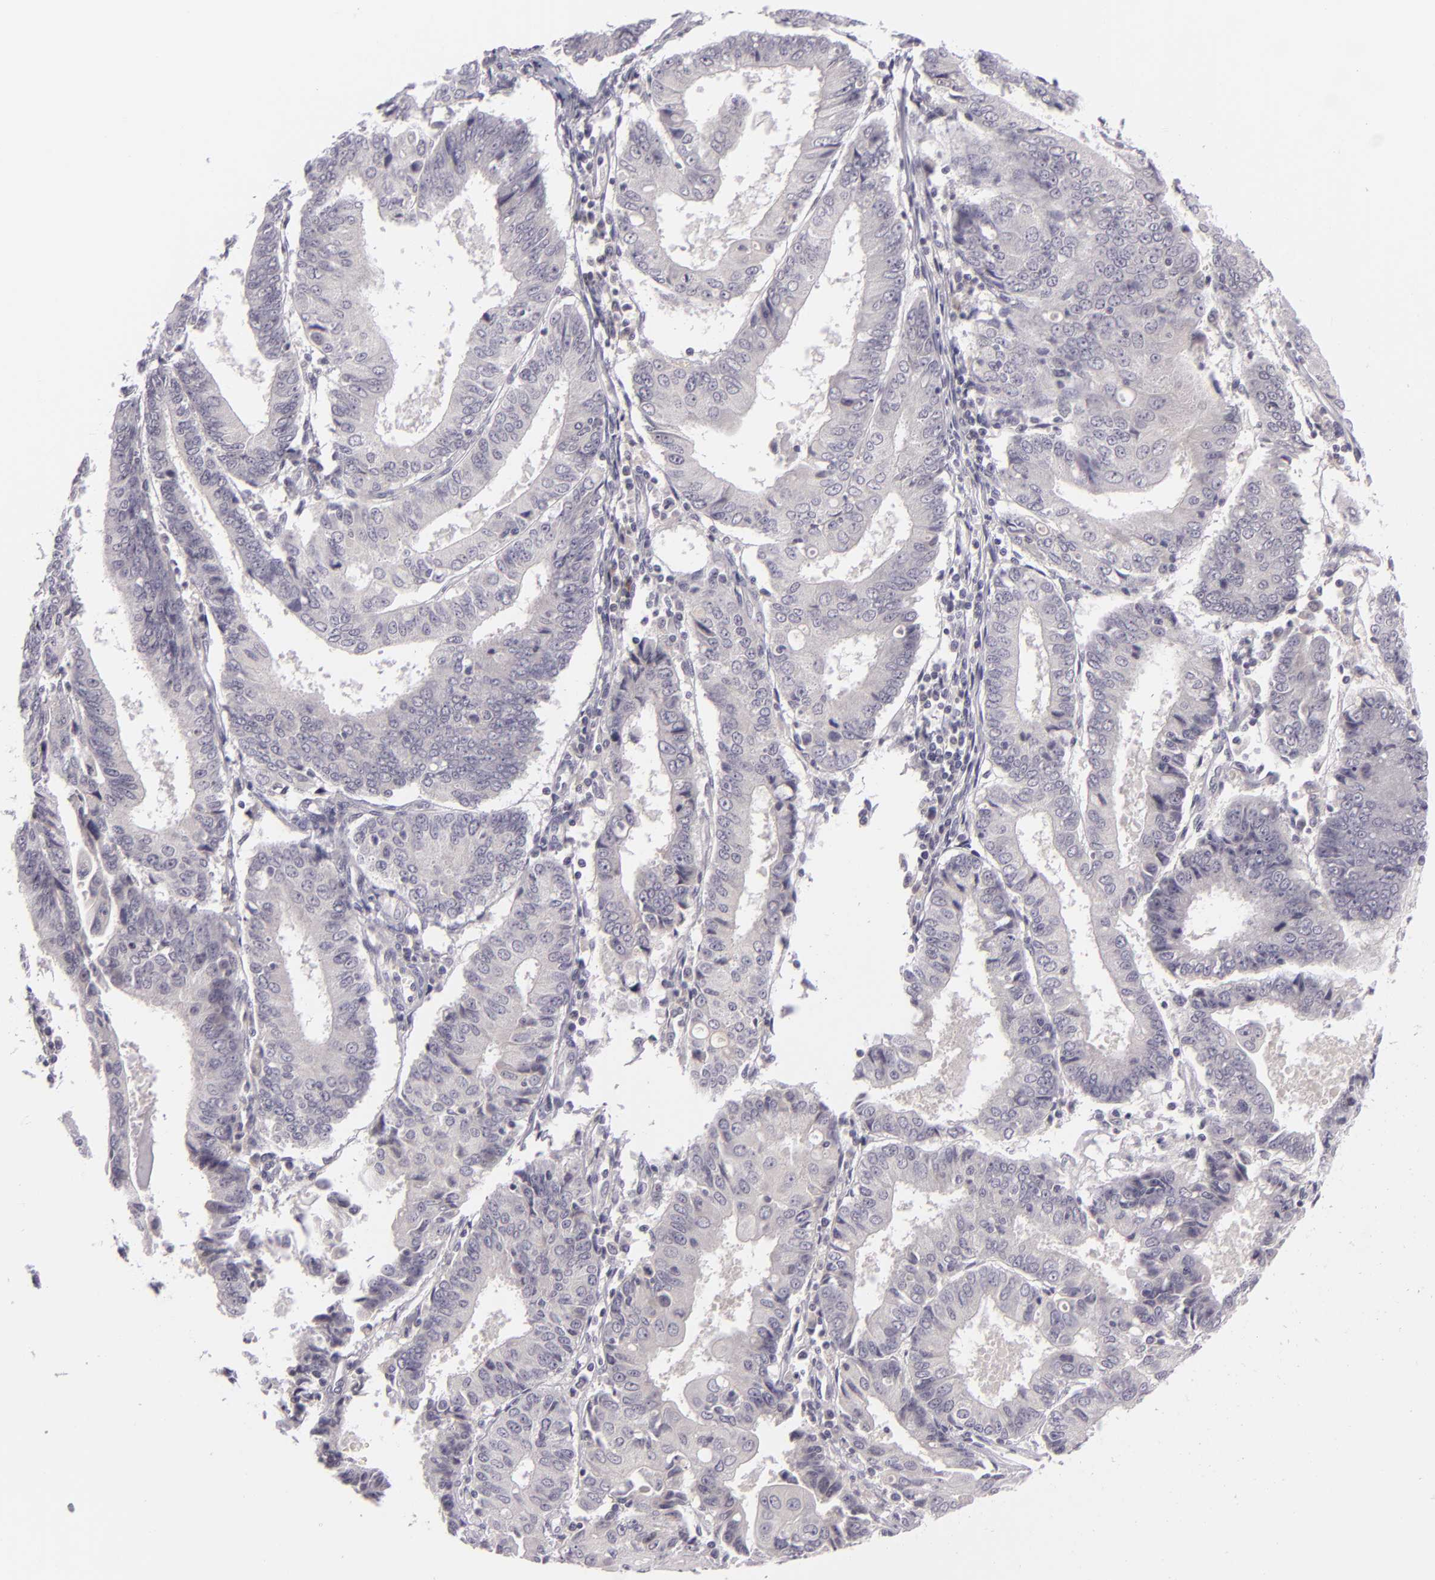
{"staining": {"intensity": "negative", "quantity": "none", "location": "none"}, "tissue": "endometrial cancer", "cell_type": "Tumor cells", "image_type": "cancer", "snomed": [{"axis": "morphology", "description": "Adenocarcinoma, NOS"}, {"axis": "topography", "description": "Endometrium"}], "caption": "Endometrial cancer (adenocarcinoma) stained for a protein using immunohistochemistry (IHC) reveals no positivity tumor cells.", "gene": "DAG1", "patient": {"sex": "female", "age": 75}}